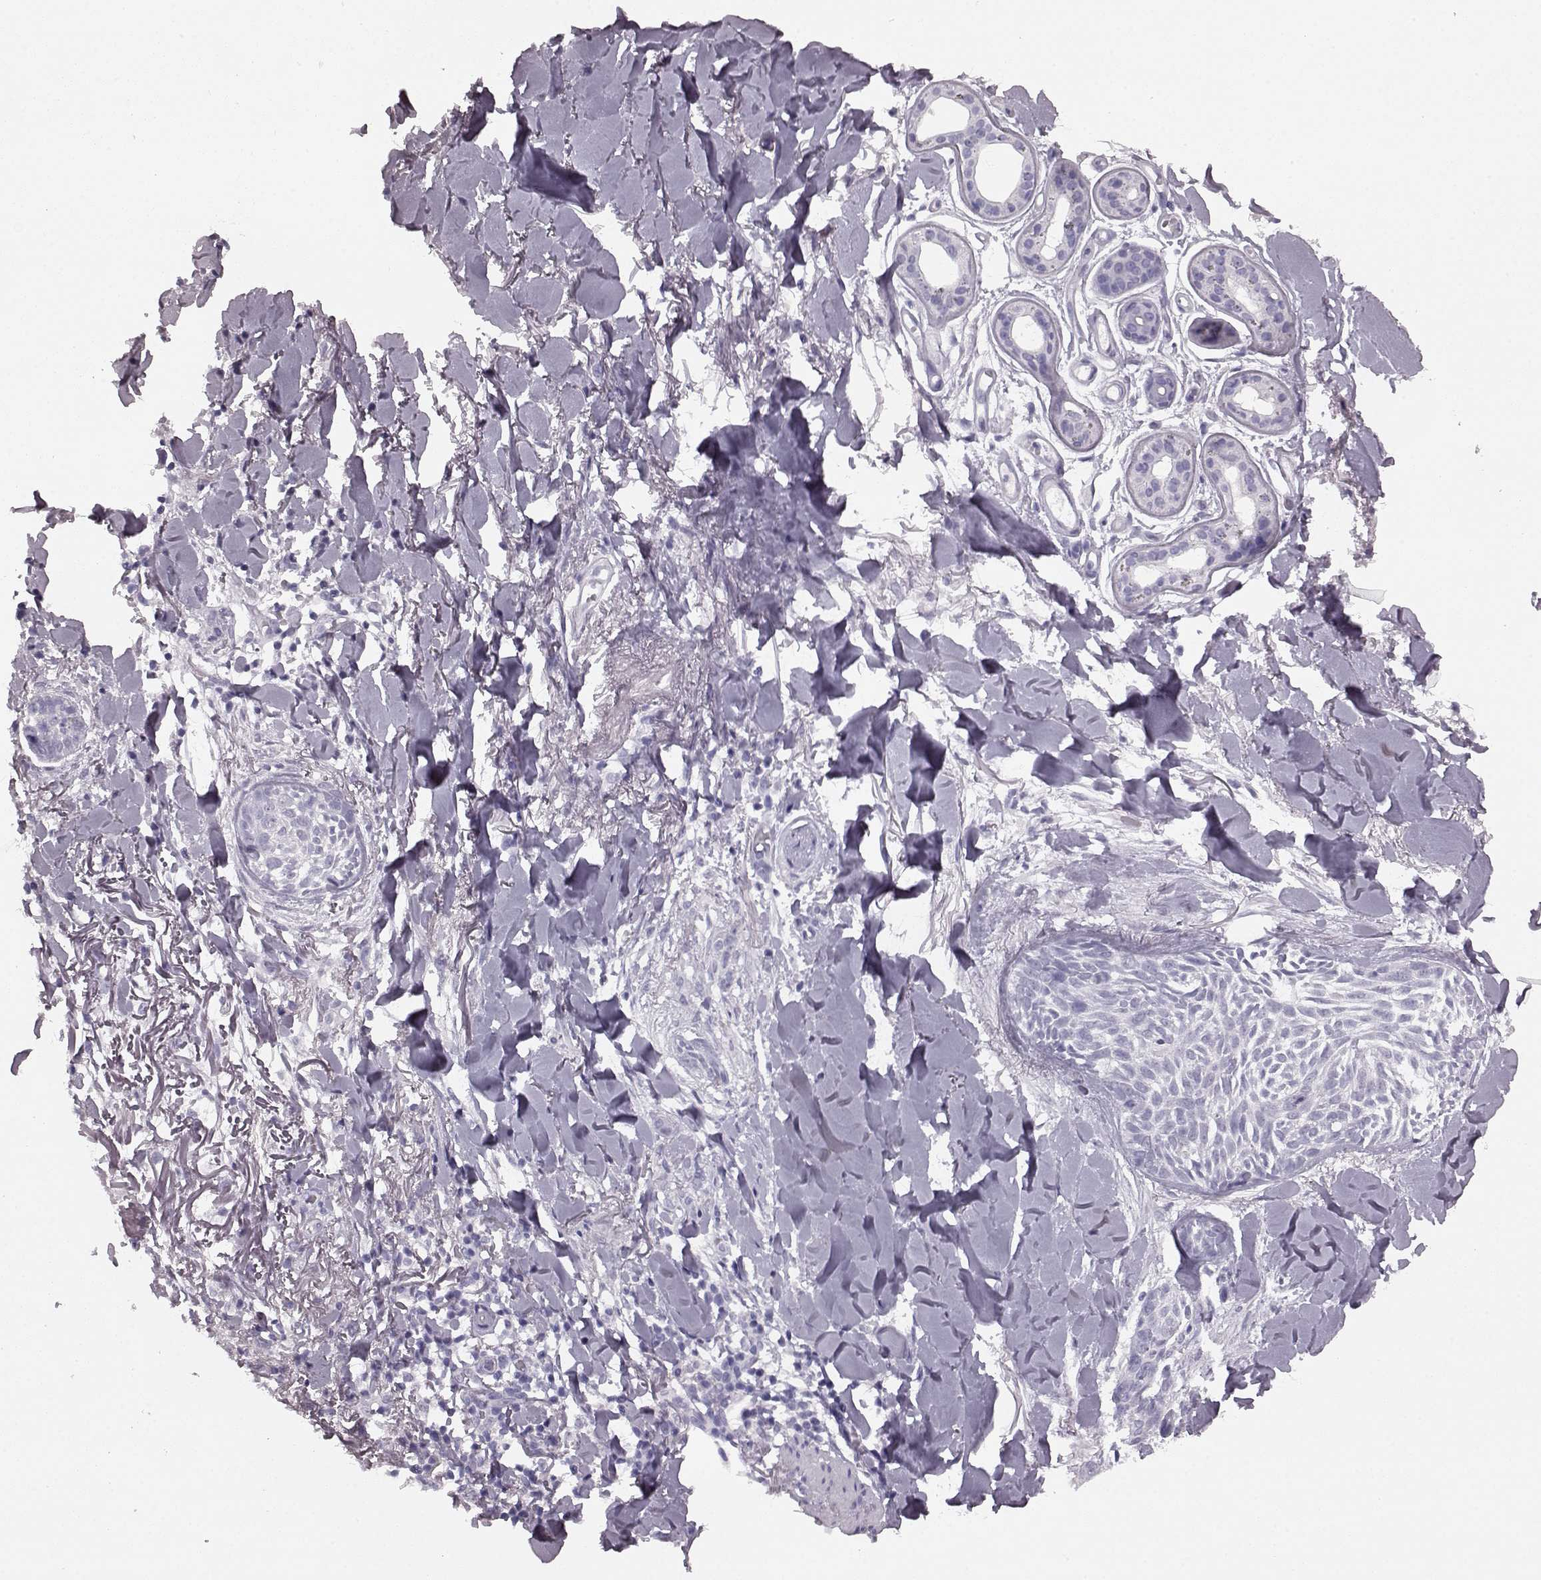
{"staining": {"intensity": "negative", "quantity": "none", "location": "none"}, "tissue": "skin cancer", "cell_type": "Tumor cells", "image_type": "cancer", "snomed": [{"axis": "morphology", "description": "Normal tissue, NOS"}, {"axis": "morphology", "description": "Basal cell carcinoma"}, {"axis": "topography", "description": "Skin"}], "caption": "Immunohistochemistry (IHC) of human skin basal cell carcinoma shows no positivity in tumor cells.", "gene": "AIPL1", "patient": {"sex": "male", "age": 84}}